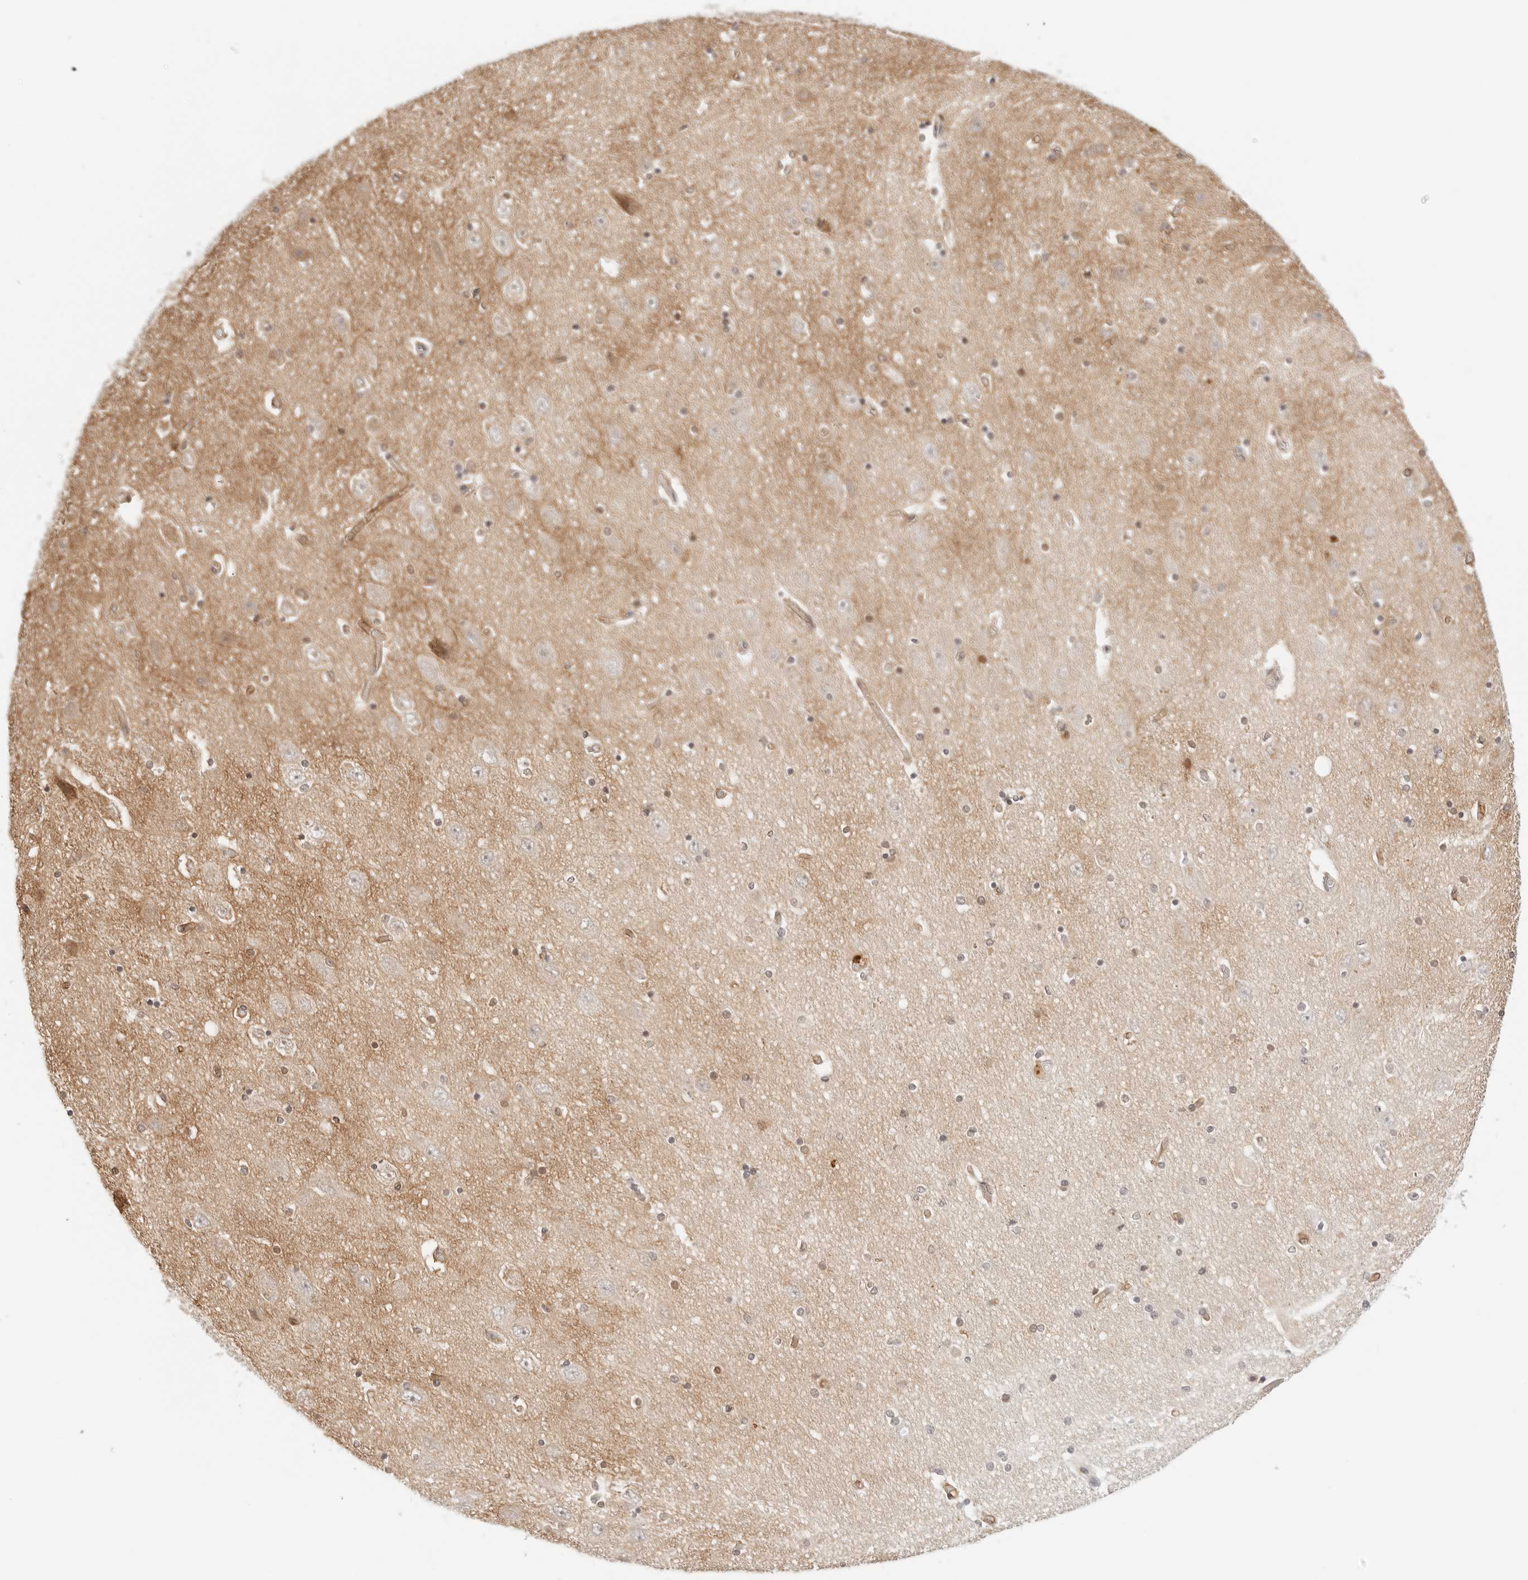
{"staining": {"intensity": "moderate", "quantity": "<25%", "location": "cytoplasmic/membranous,nuclear"}, "tissue": "hippocampus", "cell_type": "Glial cells", "image_type": "normal", "snomed": [{"axis": "morphology", "description": "Normal tissue, NOS"}, {"axis": "topography", "description": "Hippocampus"}], "caption": "High-power microscopy captured an immunohistochemistry image of benign hippocampus, revealing moderate cytoplasmic/membranous,nuclear expression in about <25% of glial cells.", "gene": "ERO1B", "patient": {"sex": "female", "age": 54}}